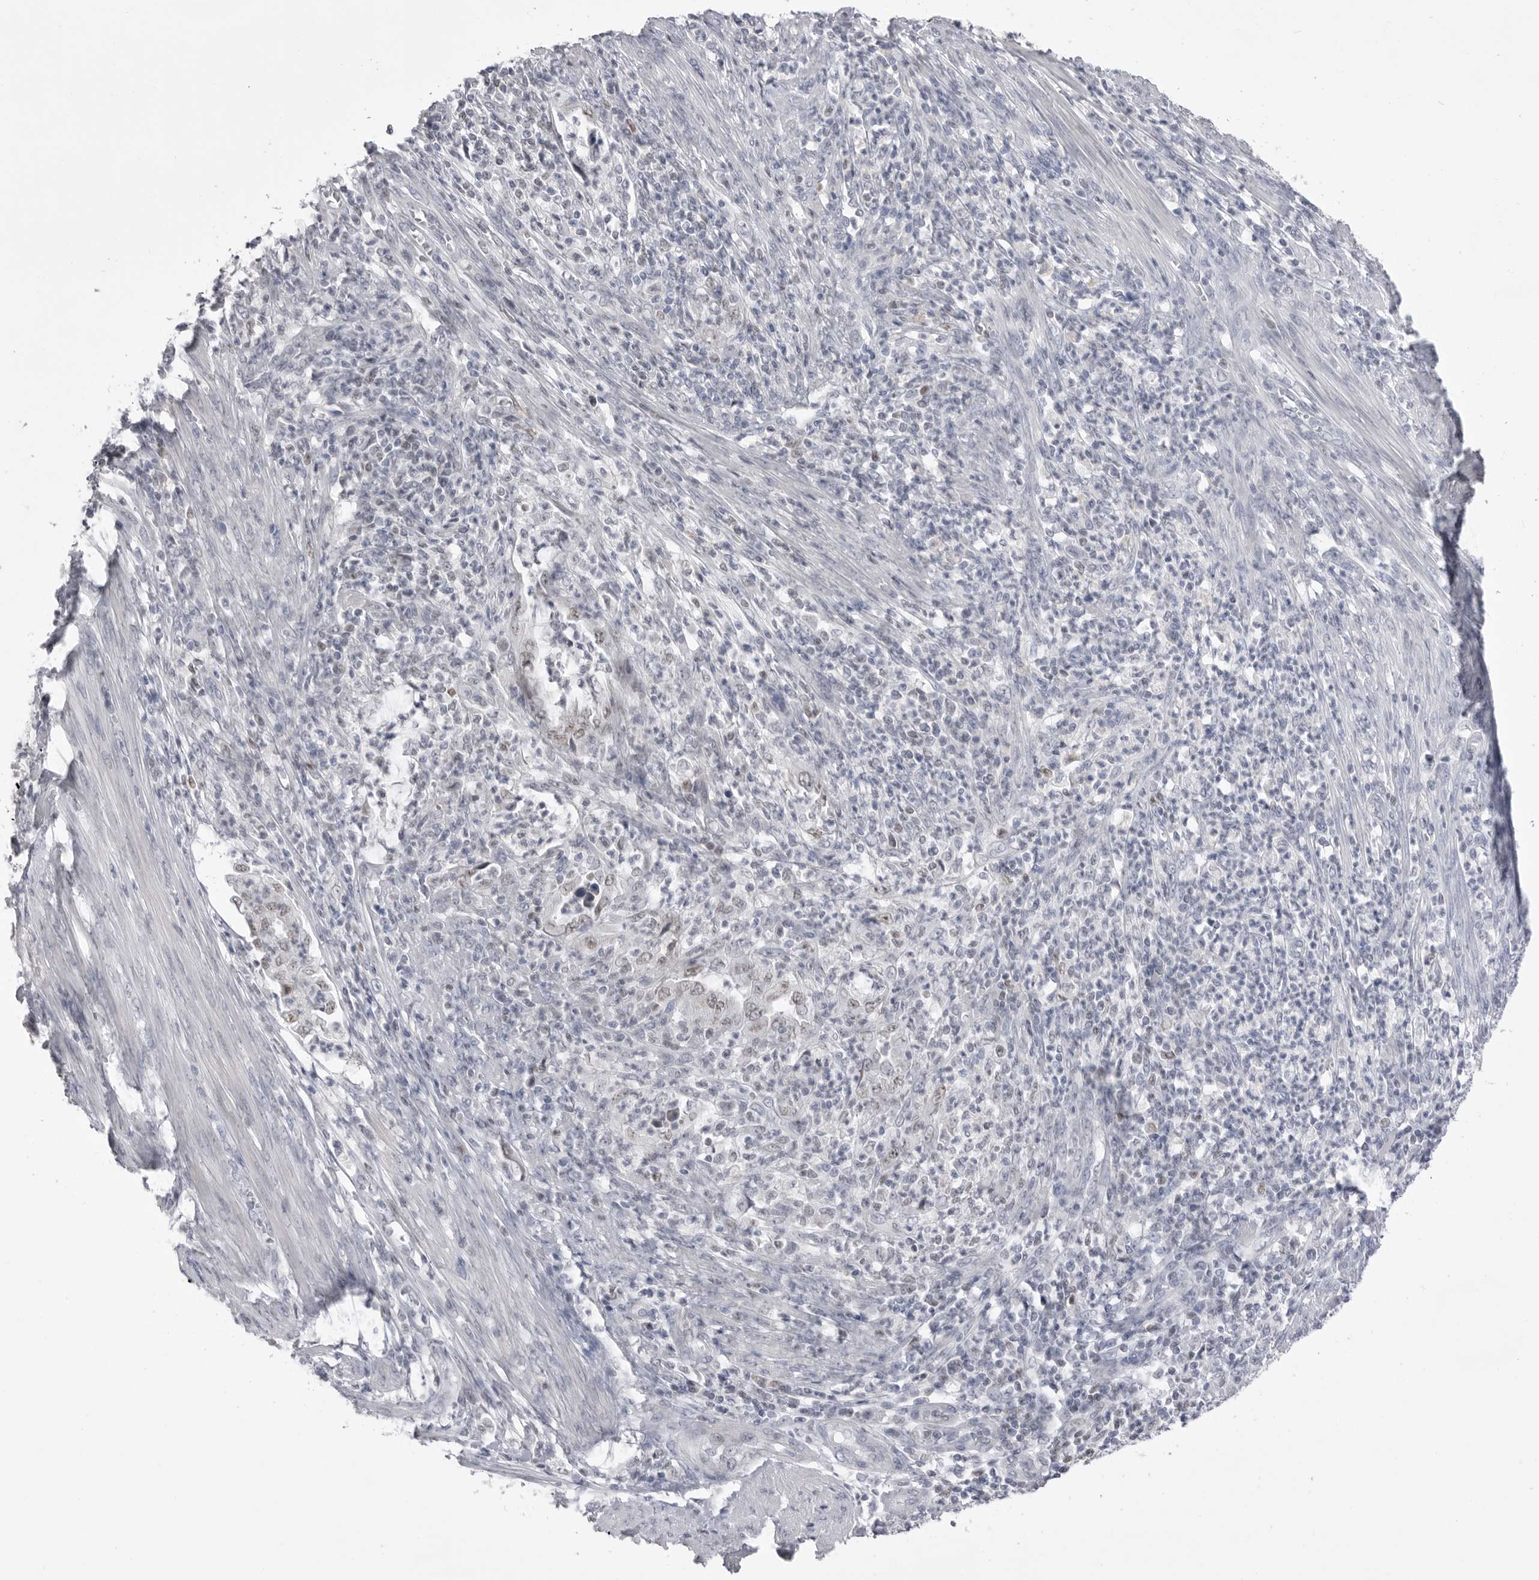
{"staining": {"intensity": "negative", "quantity": "none", "location": "none"}, "tissue": "endometrial cancer", "cell_type": "Tumor cells", "image_type": "cancer", "snomed": [{"axis": "morphology", "description": "Adenocarcinoma, NOS"}, {"axis": "topography", "description": "Endometrium"}], "caption": "The image demonstrates no staining of tumor cells in endometrial cancer (adenocarcinoma).", "gene": "ZBTB7B", "patient": {"sex": "female", "age": 49}}